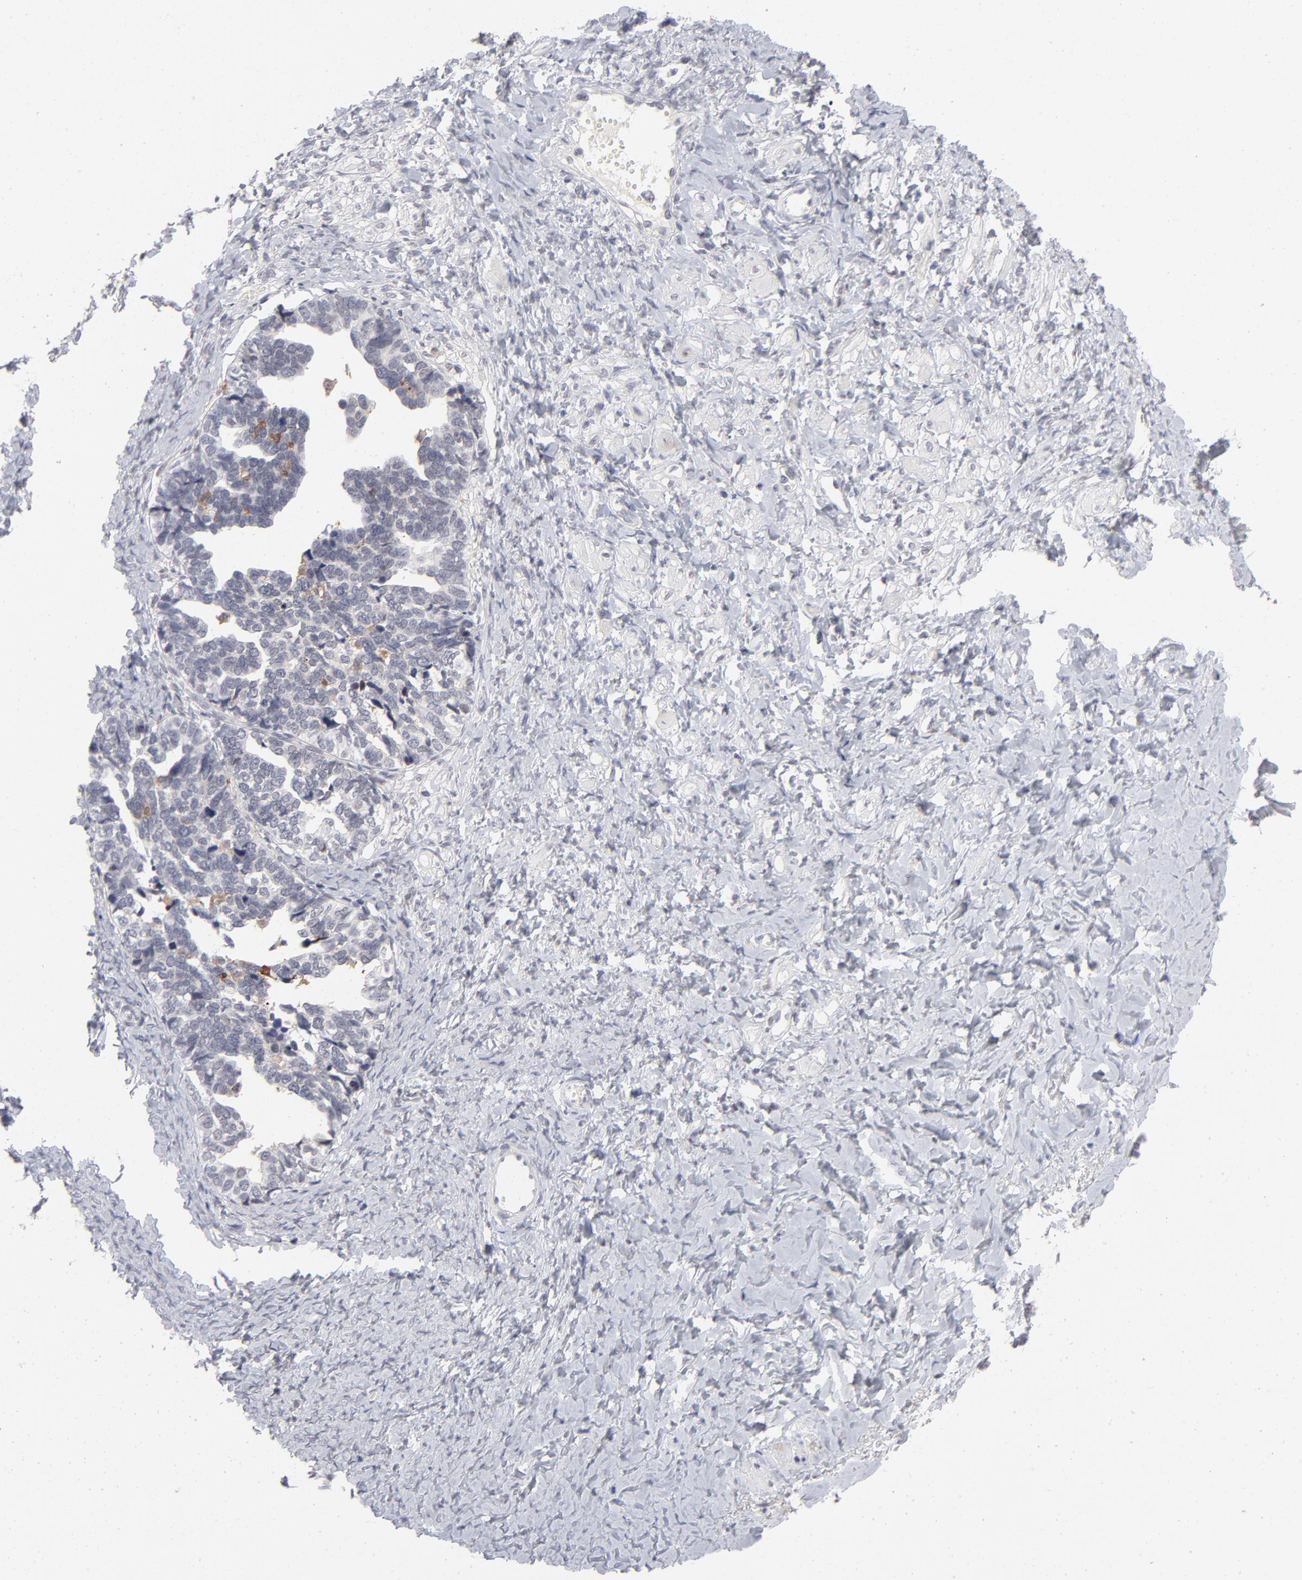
{"staining": {"intensity": "negative", "quantity": "none", "location": "none"}, "tissue": "ovarian cancer", "cell_type": "Tumor cells", "image_type": "cancer", "snomed": [{"axis": "morphology", "description": "Cystadenocarcinoma, serous, NOS"}, {"axis": "topography", "description": "Ovary"}], "caption": "IHC of human serous cystadenocarcinoma (ovarian) displays no staining in tumor cells. The staining was performed using DAB to visualize the protein expression in brown, while the nuclei were stained in blue with hematoxylin (Magnification: 20x).", "gene": "CCR2", "patient": {"sex": "female", "age": 77}}